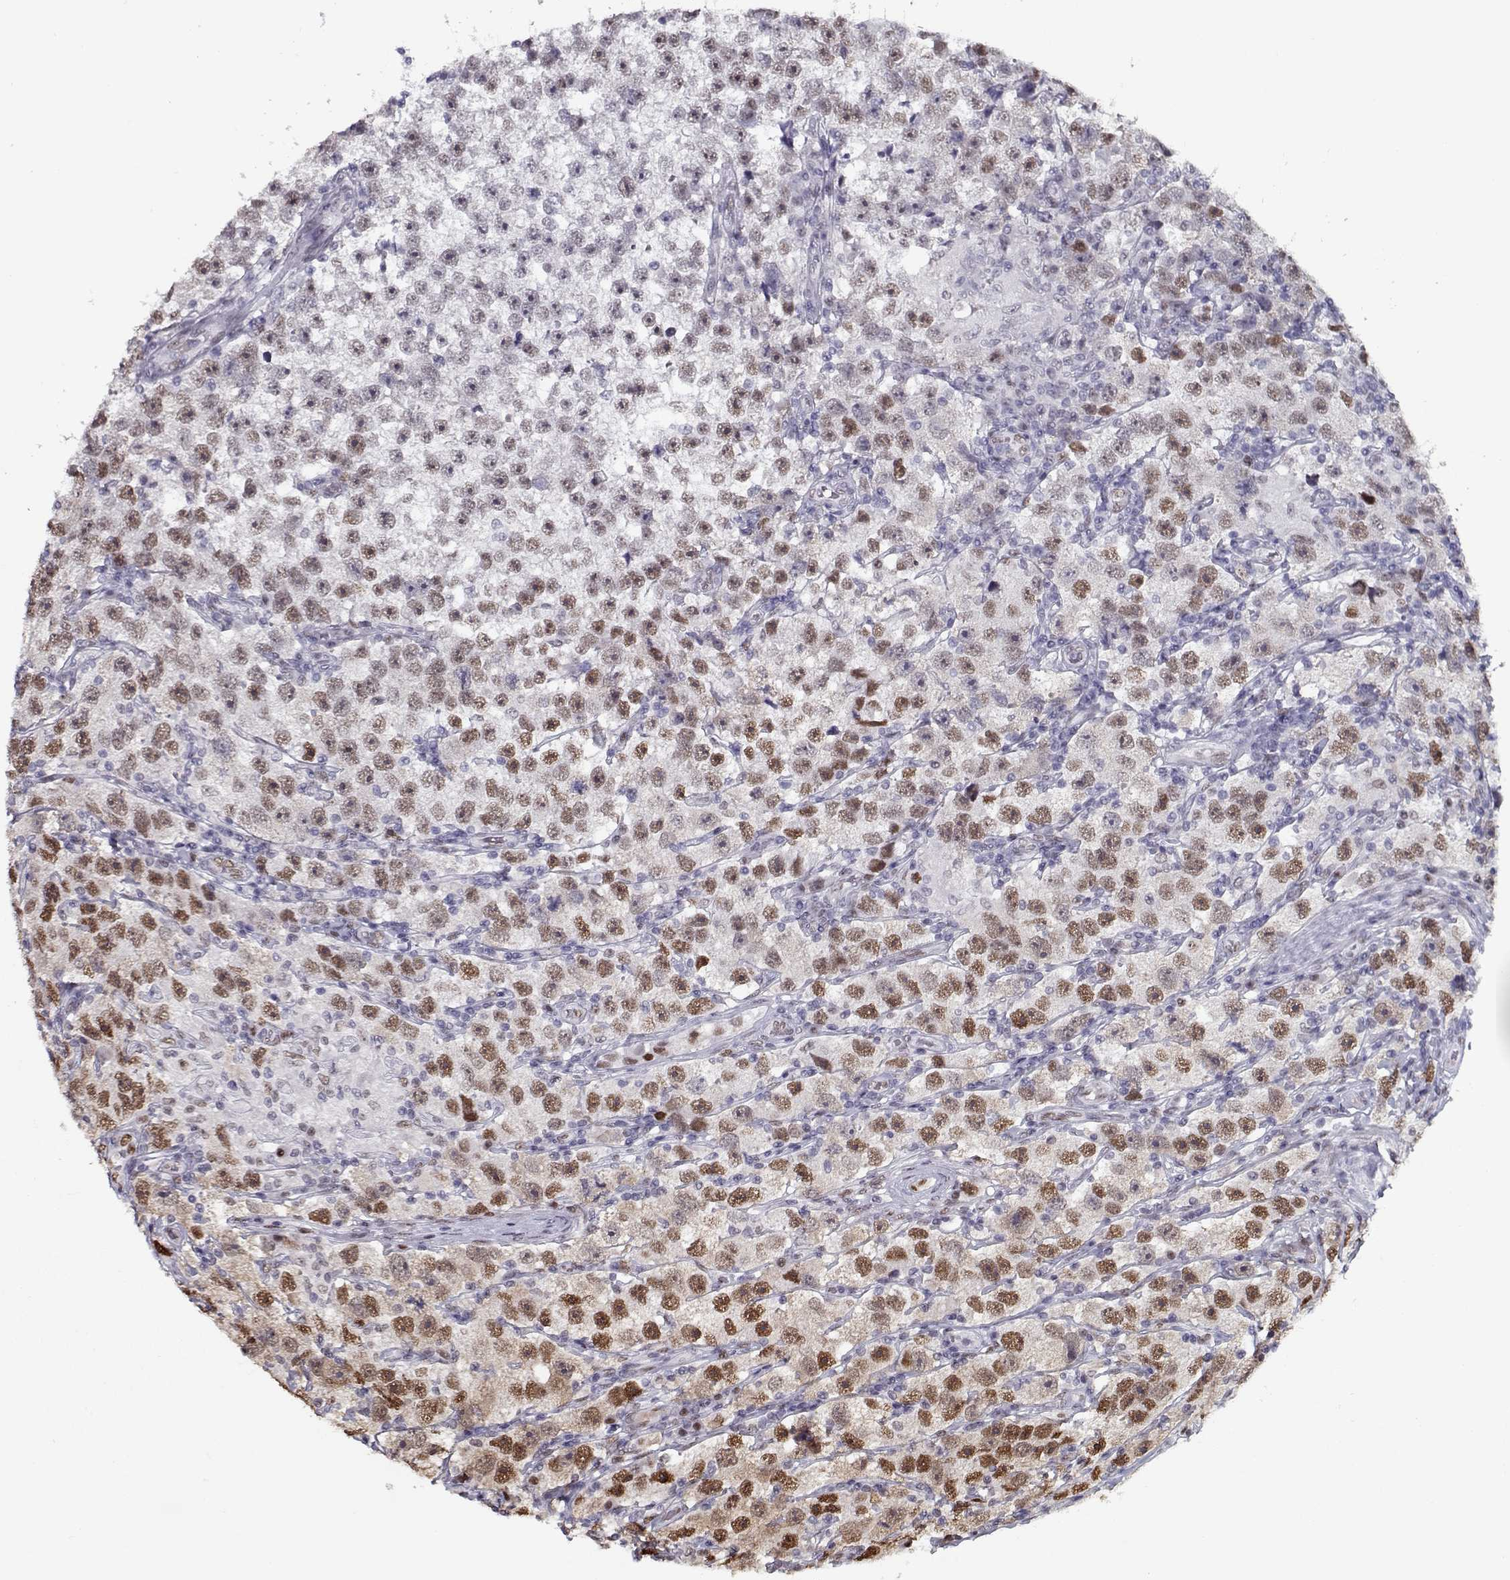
{"staining": {"intensity": "moderate", "quantity": ">75%", "location": "nuclear"}, "tissue": "testis cancer", "cell_type": "Tumor cells", "image_type": "cancer", "snomed": [{"axis": "morphology", "description": "Seminoma, NOS"}, {"axis": "topography", "description": "Testis"}], "caption": "Moderate nuclear protein expression is seen in about >75% of tumor cells in testis cancer.", "gene": "PRMT8", "patient": {"sex": "male", "age": 26}}